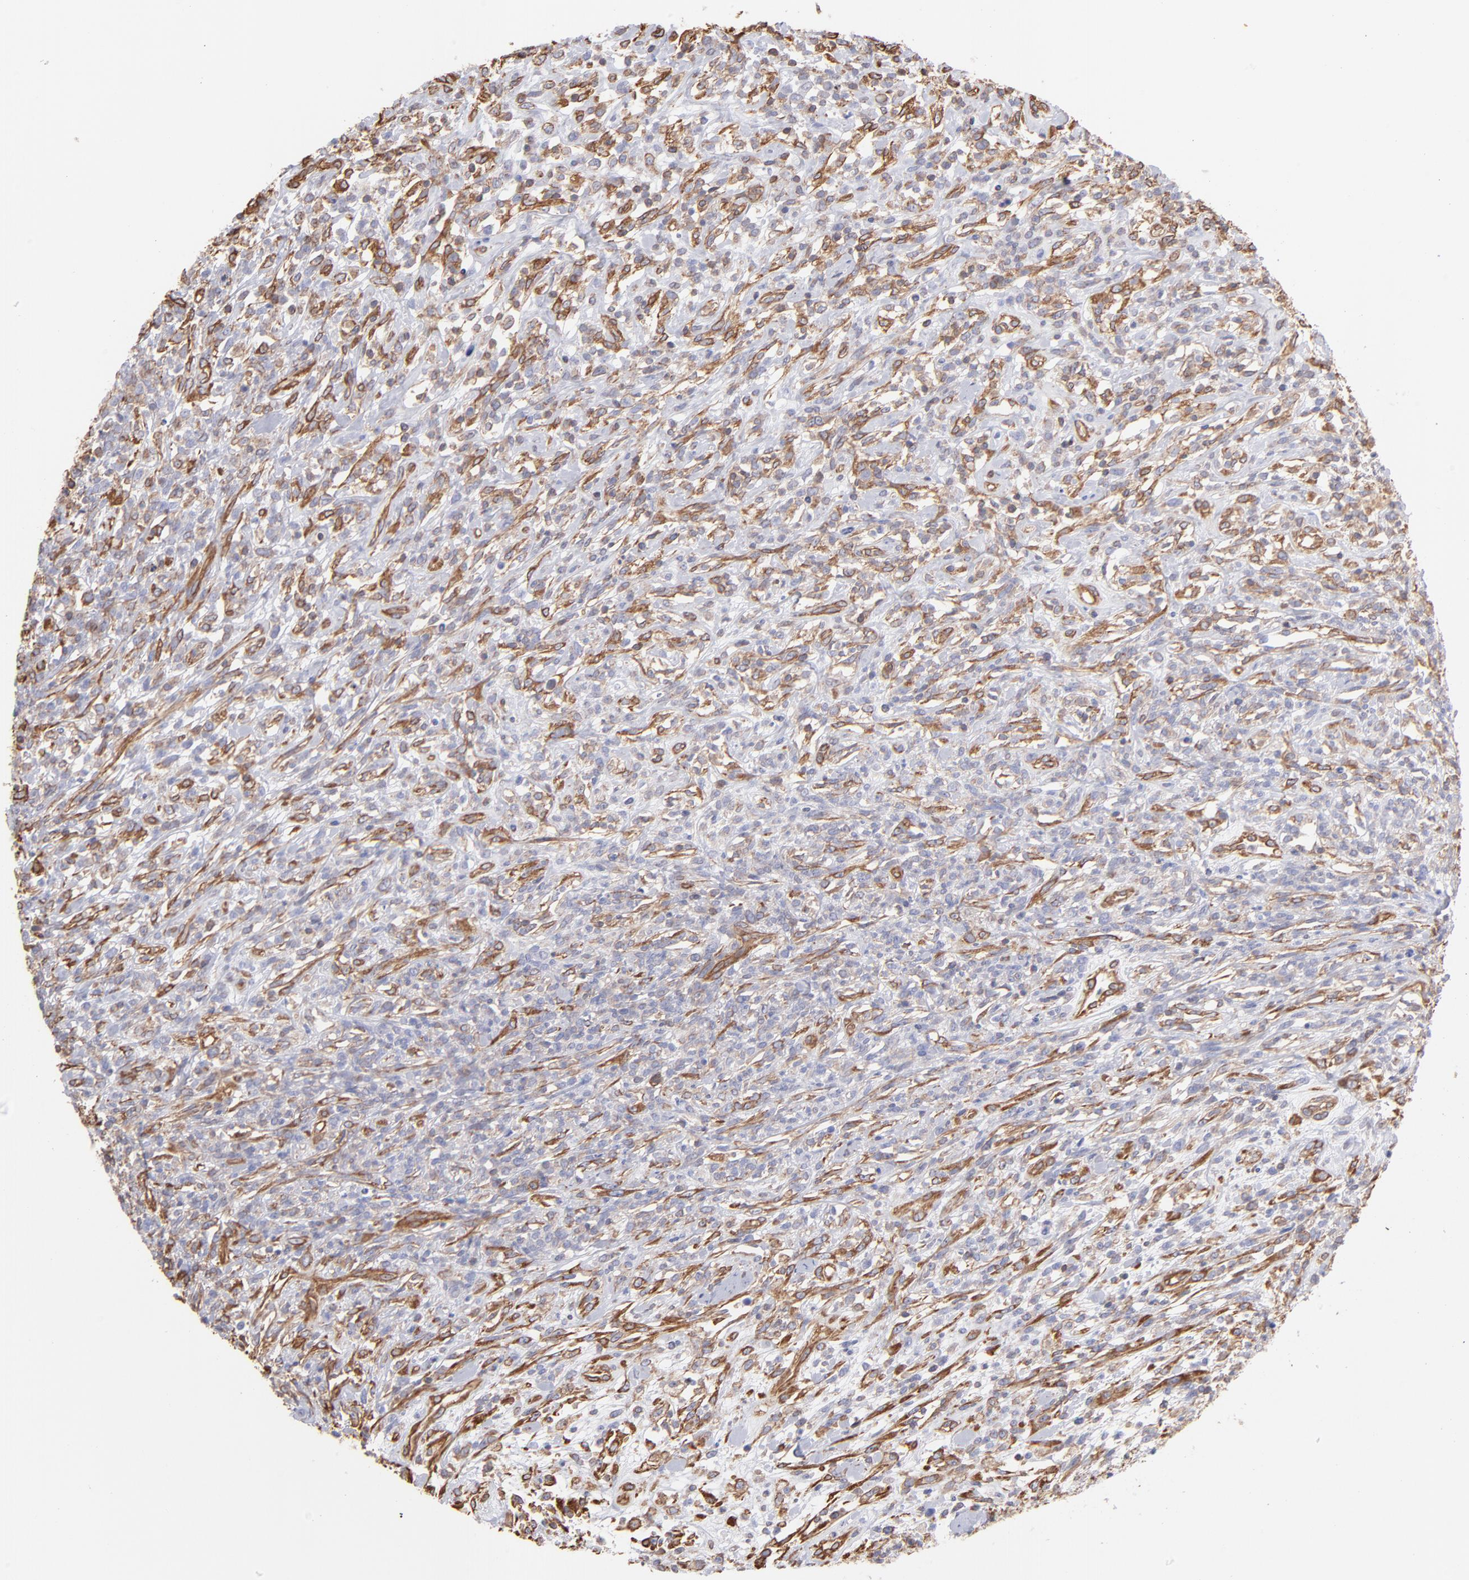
{"staining": {"intensity": "negative", "quantity": "none", "location": "none"}, "tissue": "lymphoma", "cell_type": "Tumor cells", "image_type": "cancer", "snomed": [{"axis": "morphology", "description": "Malignant lymphoma, non-Hodgkin's type, High grade"}, {"axis": "topography", "description": "Lymph node"}], "caption": "Immunohistochemical staining of human high-grade malignant lymphoma, non-Hodgkin's type shows no significant staining in tumor cells.", "gene": "PLEC", "patient": {"sex": "female", "age": 73}}